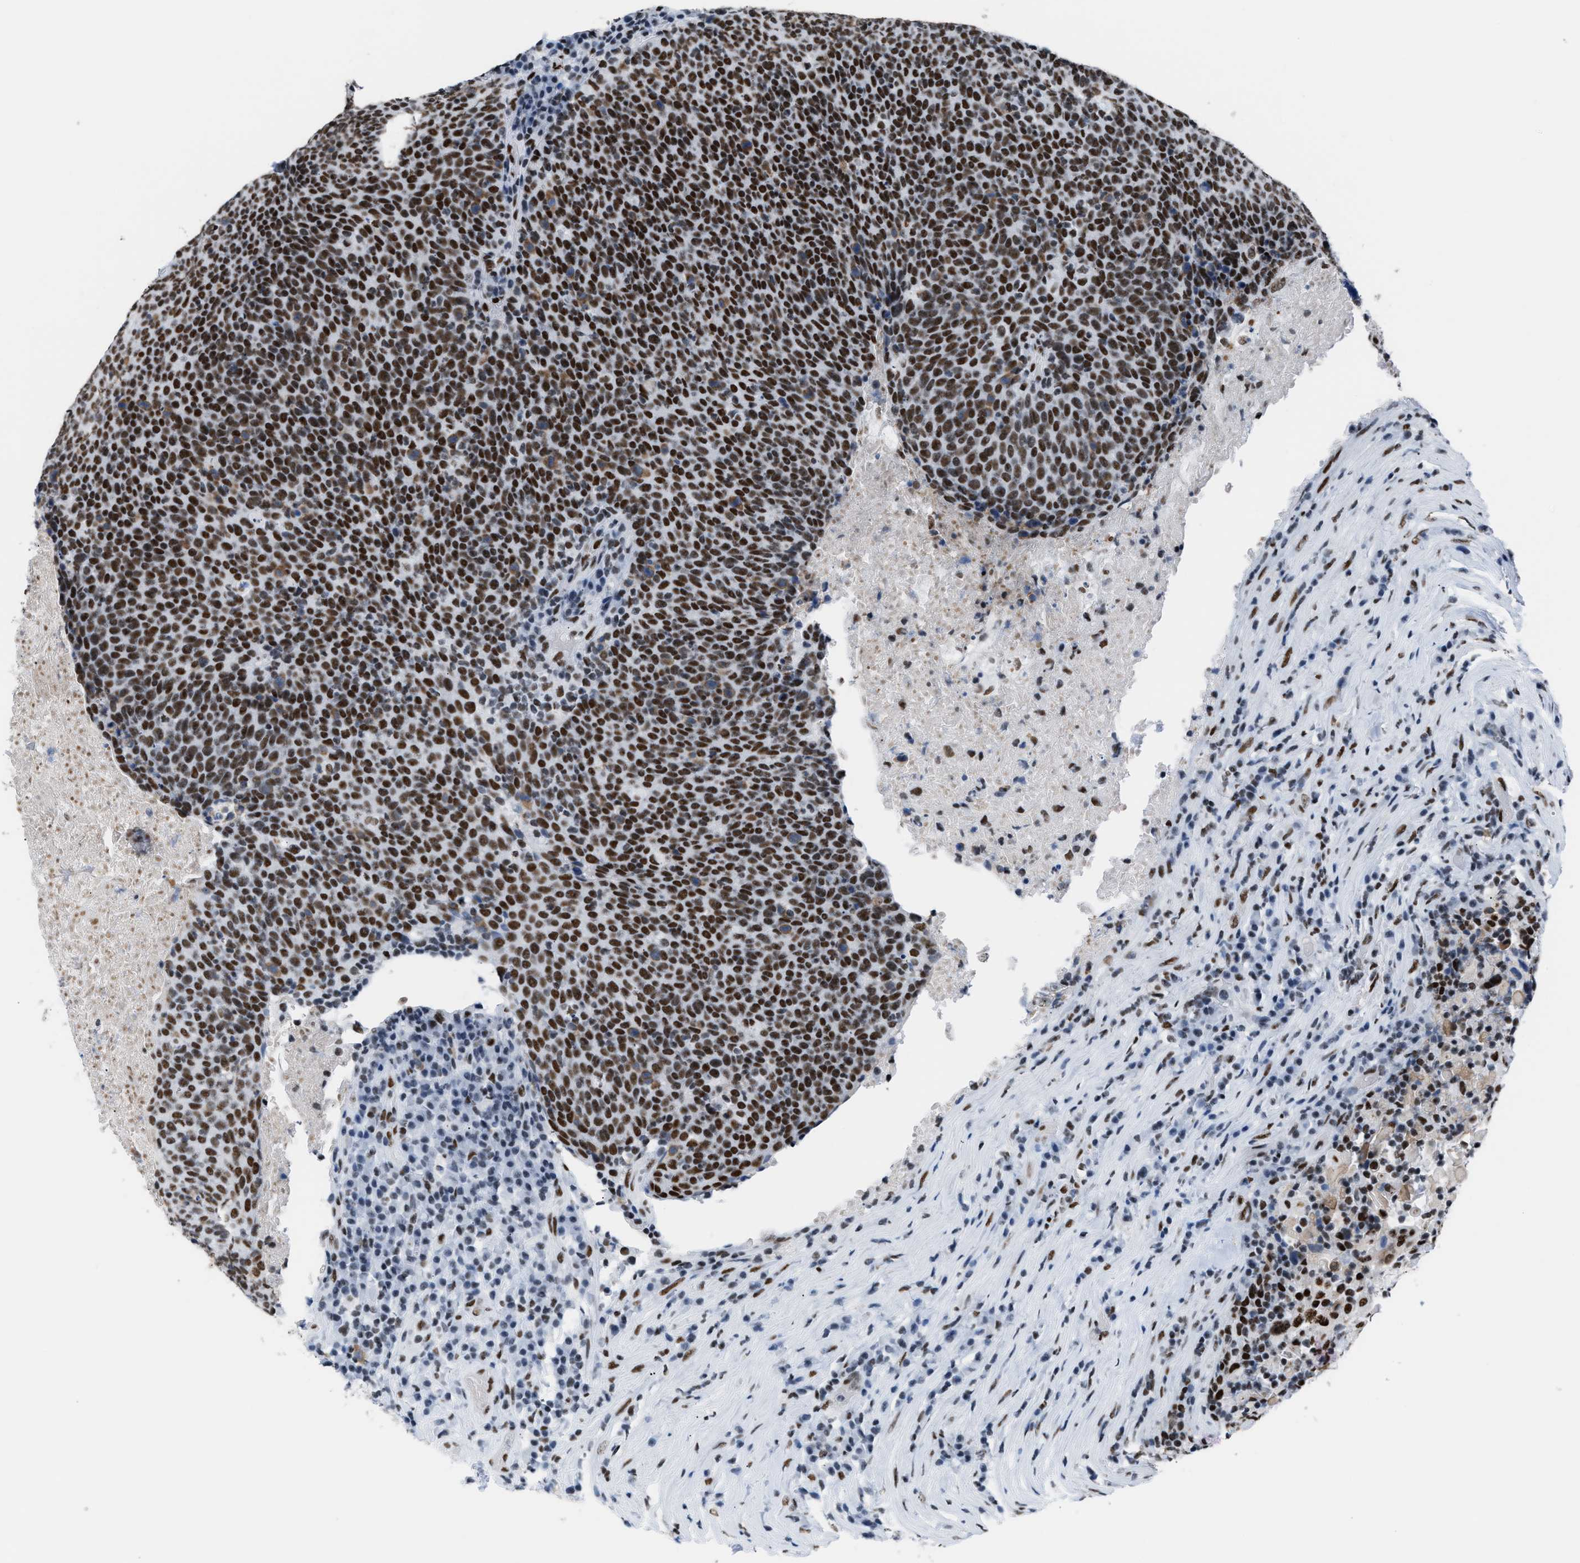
{"staining": {"intensity": "strong", "quantity": ">75%", "location": "nuclear"}, "tissue": "head and neck cancer", "cell_type": "Tumor cells", "image_type": "cancer", "snomed": [{"axis": "morphology", "description": "Squamous cell carcinoma, NOS"}, {"axis": "morphology", "description": "Squamous cell carcinoma, metastatic, NOS"}, {"axis": "topography", "description": "Lymph node"}, {"axis": "topography", "description": "Head-Neck"}], "caption": "Human head and neck cancer (squamous cell carcinoma) stained for a protein (brown) reveals strong nuclear positive expression in about >75% of tumor cells.", "gene": "CCAR2", "patient": {"sex": "male", "age": 62}}